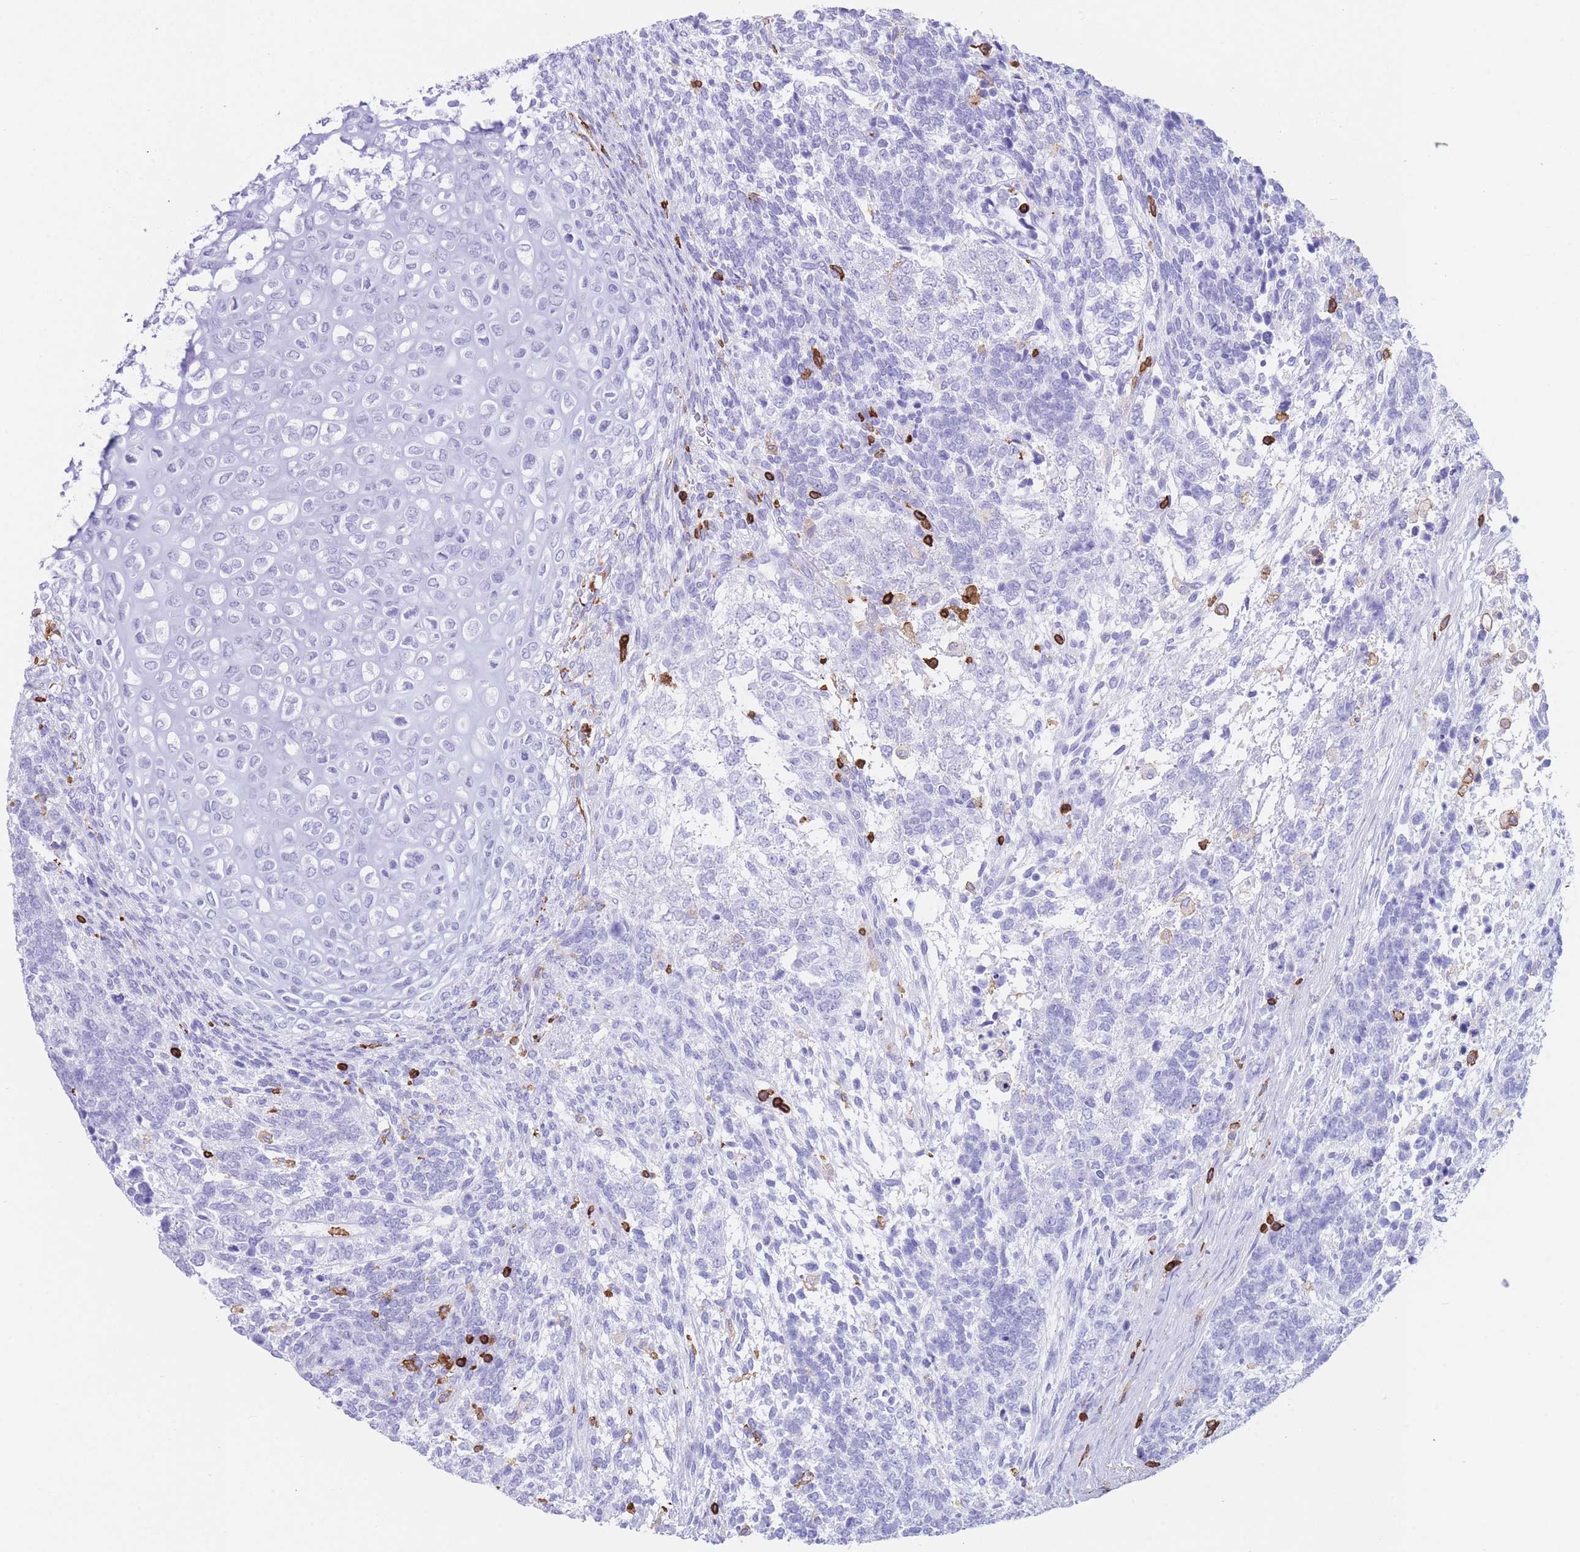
{"staining": {"intensity": "negative", "quantity": "none", "location": "none"}, "tissue": "testis cancer", "cell_type": "Tumor cells", "image_type": "cancer", "snomed": [{"axis": "morphology", "description": "Carcinoma, Embryonal, NOS"}, {"axis": "topography", "description": "Testis"}], "caption": "Immunohistochemistry image of neoplastic tissue: human testis cancer stained with DAB demonstrates no significant protein positivity in tumor cells.", "gene": "CORO1A", "patient": {"sex": "male", "age": 23}}